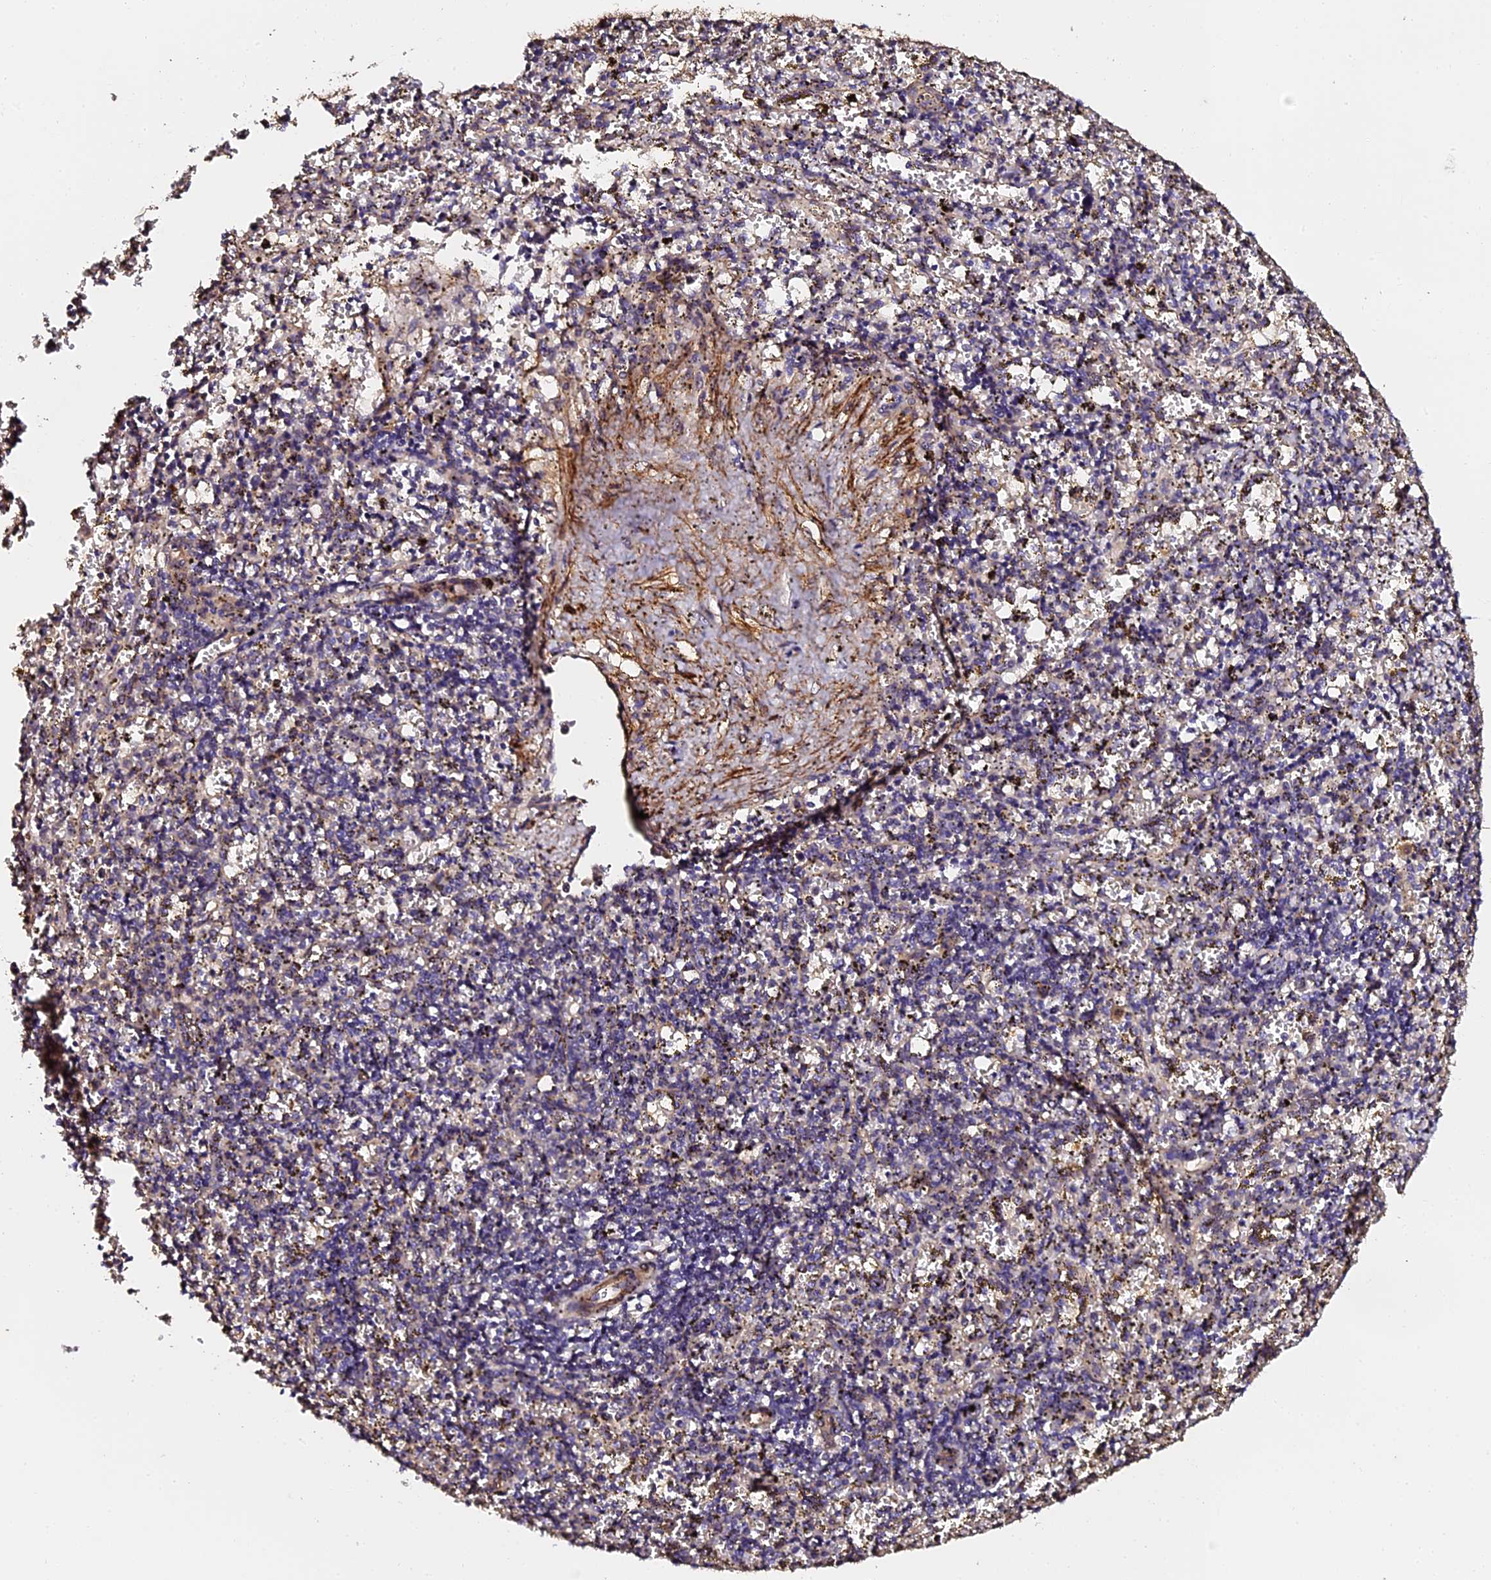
{"staining": {"intensity": "weak", "quantity": "<25%", "location": "cytoplasmic/membranous"}, "tissue": "spleen", "cell_type": "Cells in red pulp", "image_type": "normal", "snomed": [{"axis": "morphology", "description": "Normal tissue, NOS"}, {"axis": "topography", "description": "Spleen"}], "caption": "The photomicrograph exhibits no significant expression in cells in red pulp of spleen.", "gene": "TDO2", "patient": {"sex": "male", "age": 11}}